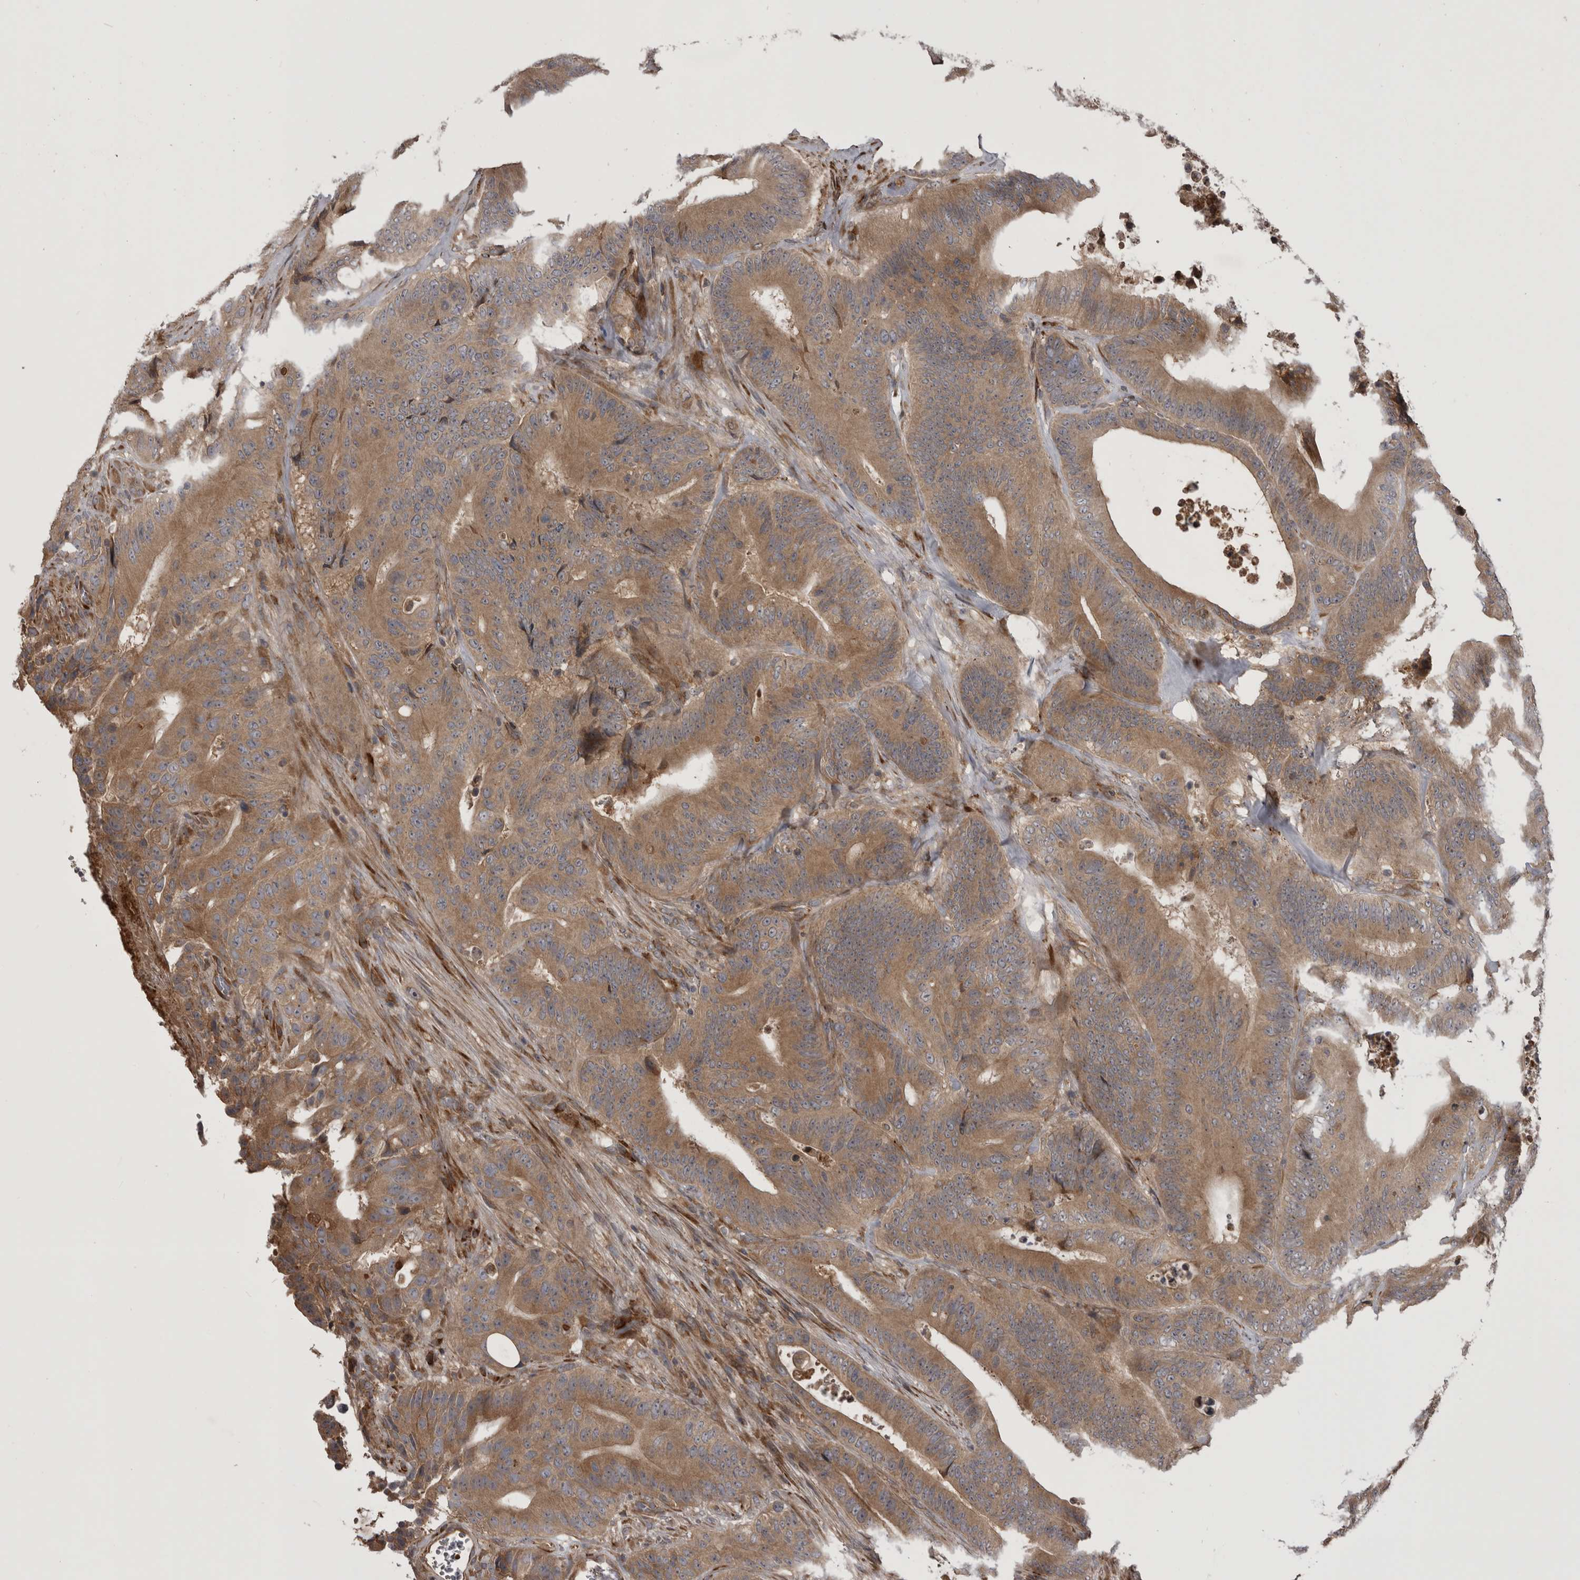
{"staining": {"intensity": "moderate", "quantity": ">75%", "location": "cytoplasmic/membranous"}, "tissue": "colorectal cancer", "cell_type": "Tumor cells", "image_type": "cancer", "snomed": [{"axis": "morphology", "description": "Adenocarcinoma, NOS"}, {"axis": "topography", "description": "Colon"}], "caption": "Approximately >75% of tumor cells in human colorectal adenocarcinoma reveal moderate cytoplasmic/membranous protein positivity as visualized by brown immunohistochemical staining.", "gene": "RAB3GAP2", "patient": {"sex": "male", "age": 83}}